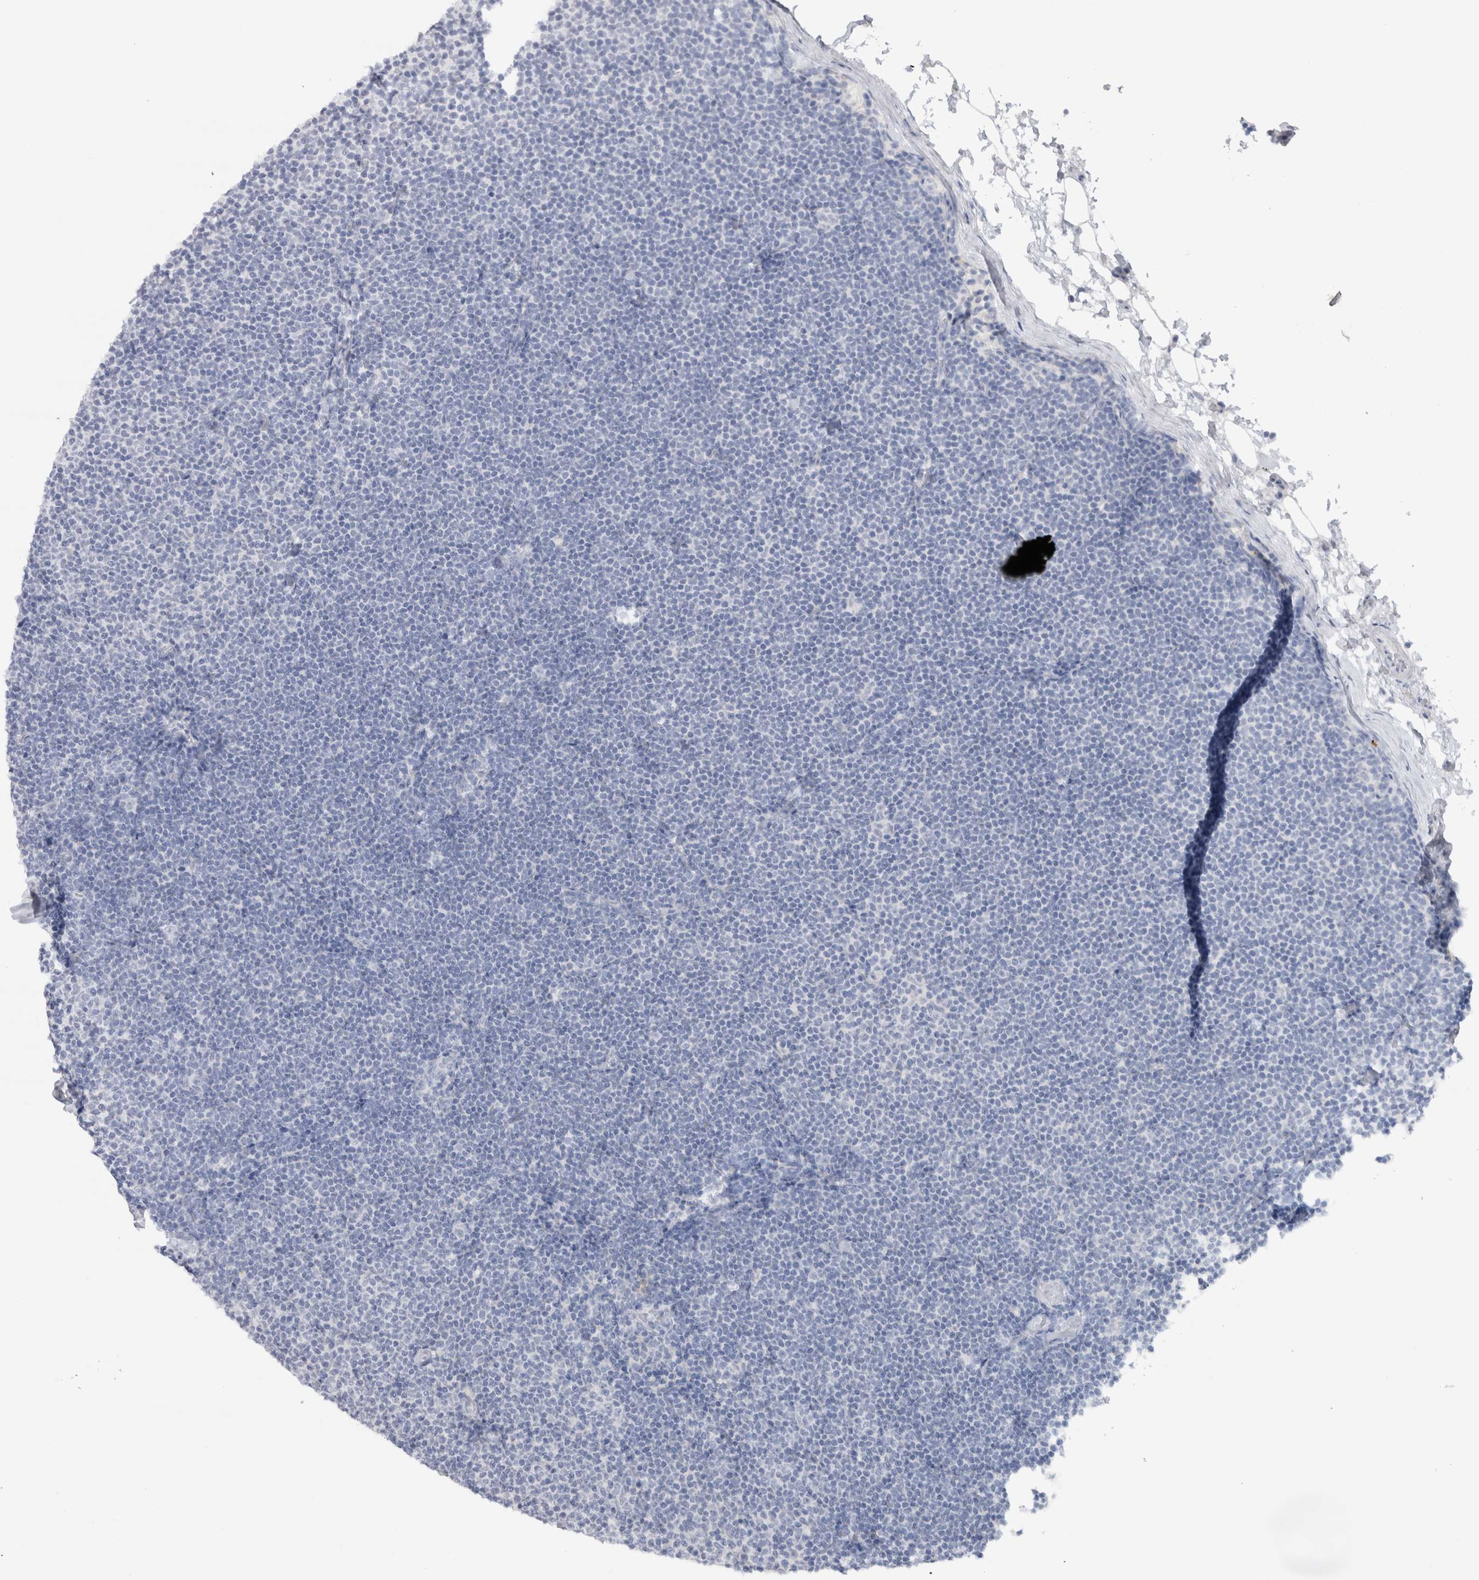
{"staining": {"intensity": "negative", "quantity": "none", "location": "none"}, "tissue": "lymphoma", "cell_type": "Tumor cells", "image_type": "cancer", "snomed": [{"axis": "morphology", "description": "Malignant lymphoma, non-Hodgkin's type, Low grade"}, {"axis": "topography", "description": "Lymph node"}], "caption": "Protein analysis of lymphoma shows no significant staining in tumor cells.", "gene": "CDH17", "patient": {"sex": "female", "age": 53}}